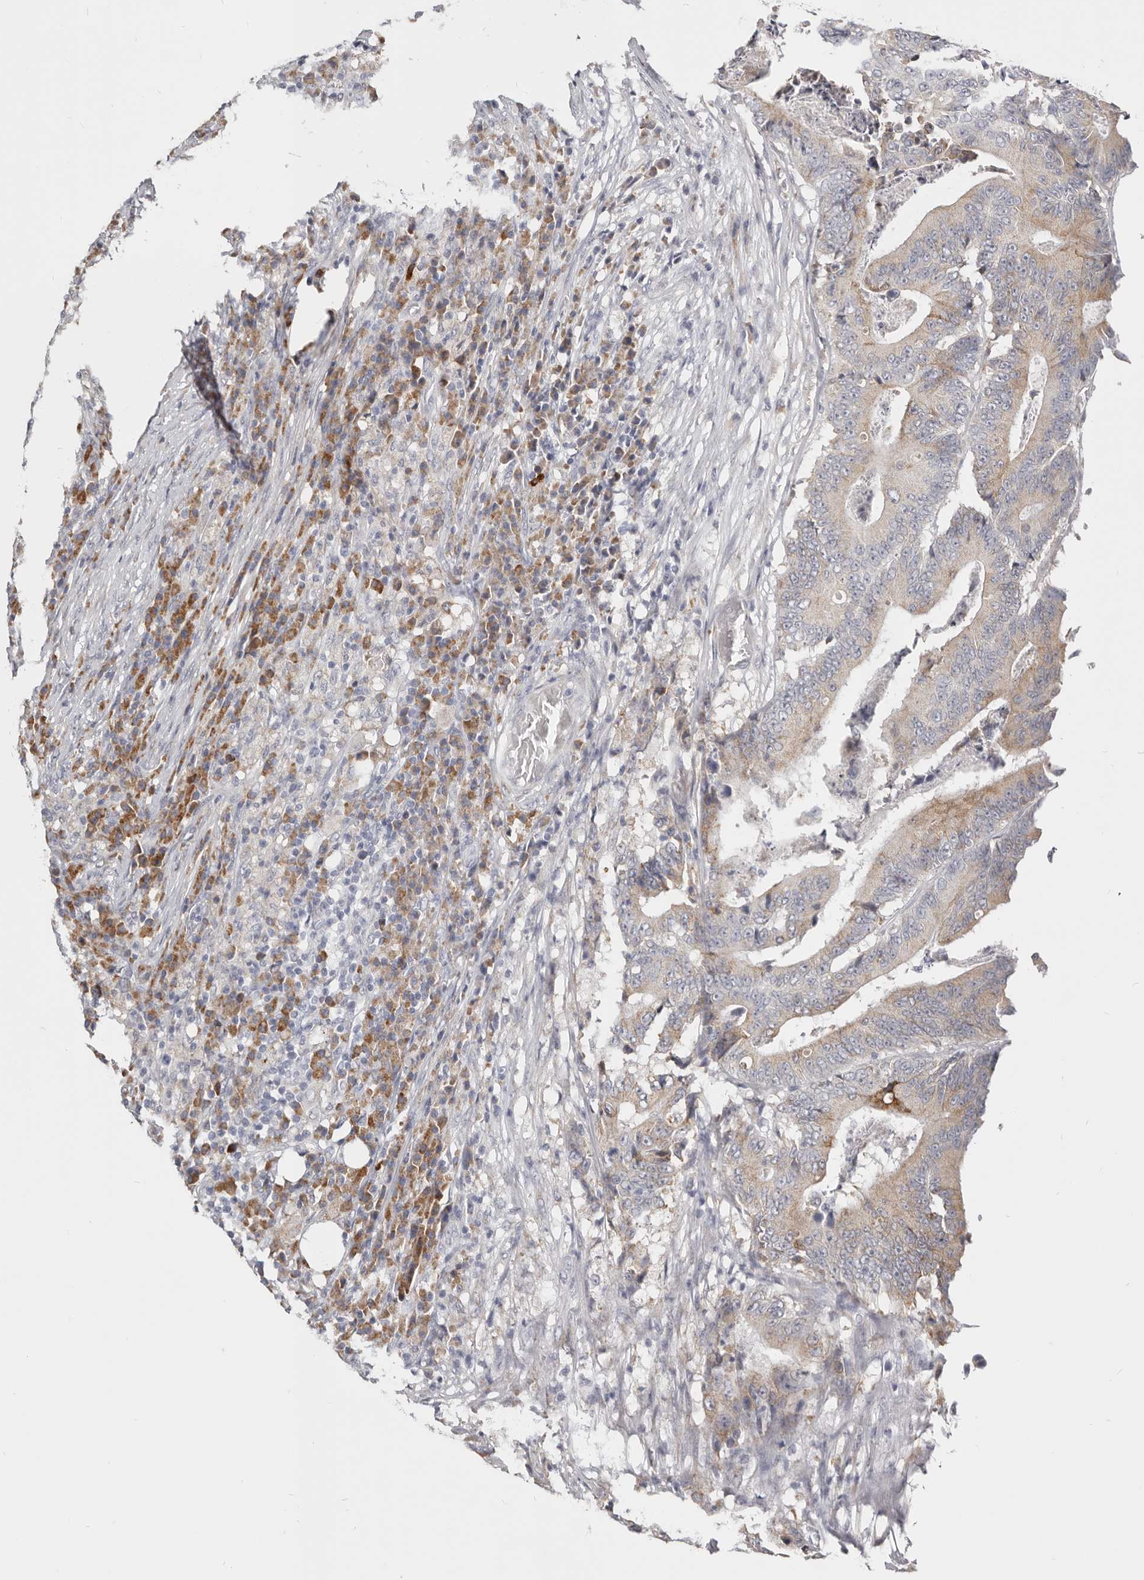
{"staining": {"intensity": "moderate", "quantity": "25%-75%", "location": "cytoplasmic/membranous"}, "tissue": "colorectal cancer", "cell_type": "Tumor cells", "image_type": "cancer", "snomed": [{"axis": "morphology", "description": "Adenocarcinoma, NOS"}, {"axis": "topography", "description": "Colon"}], "caption": "IHC histopathology image of neoplastic tissue: human colorectal adenocarcinoma stained using IHC demonstrates medium levels of moderate protein expression localized specifically in the cytoplasmic/membranous of tumor cells, appearing as a cytoplasmic/membranous brown color.", "gene": "IL32", "patient": {"sex": "male", "age": 83}}